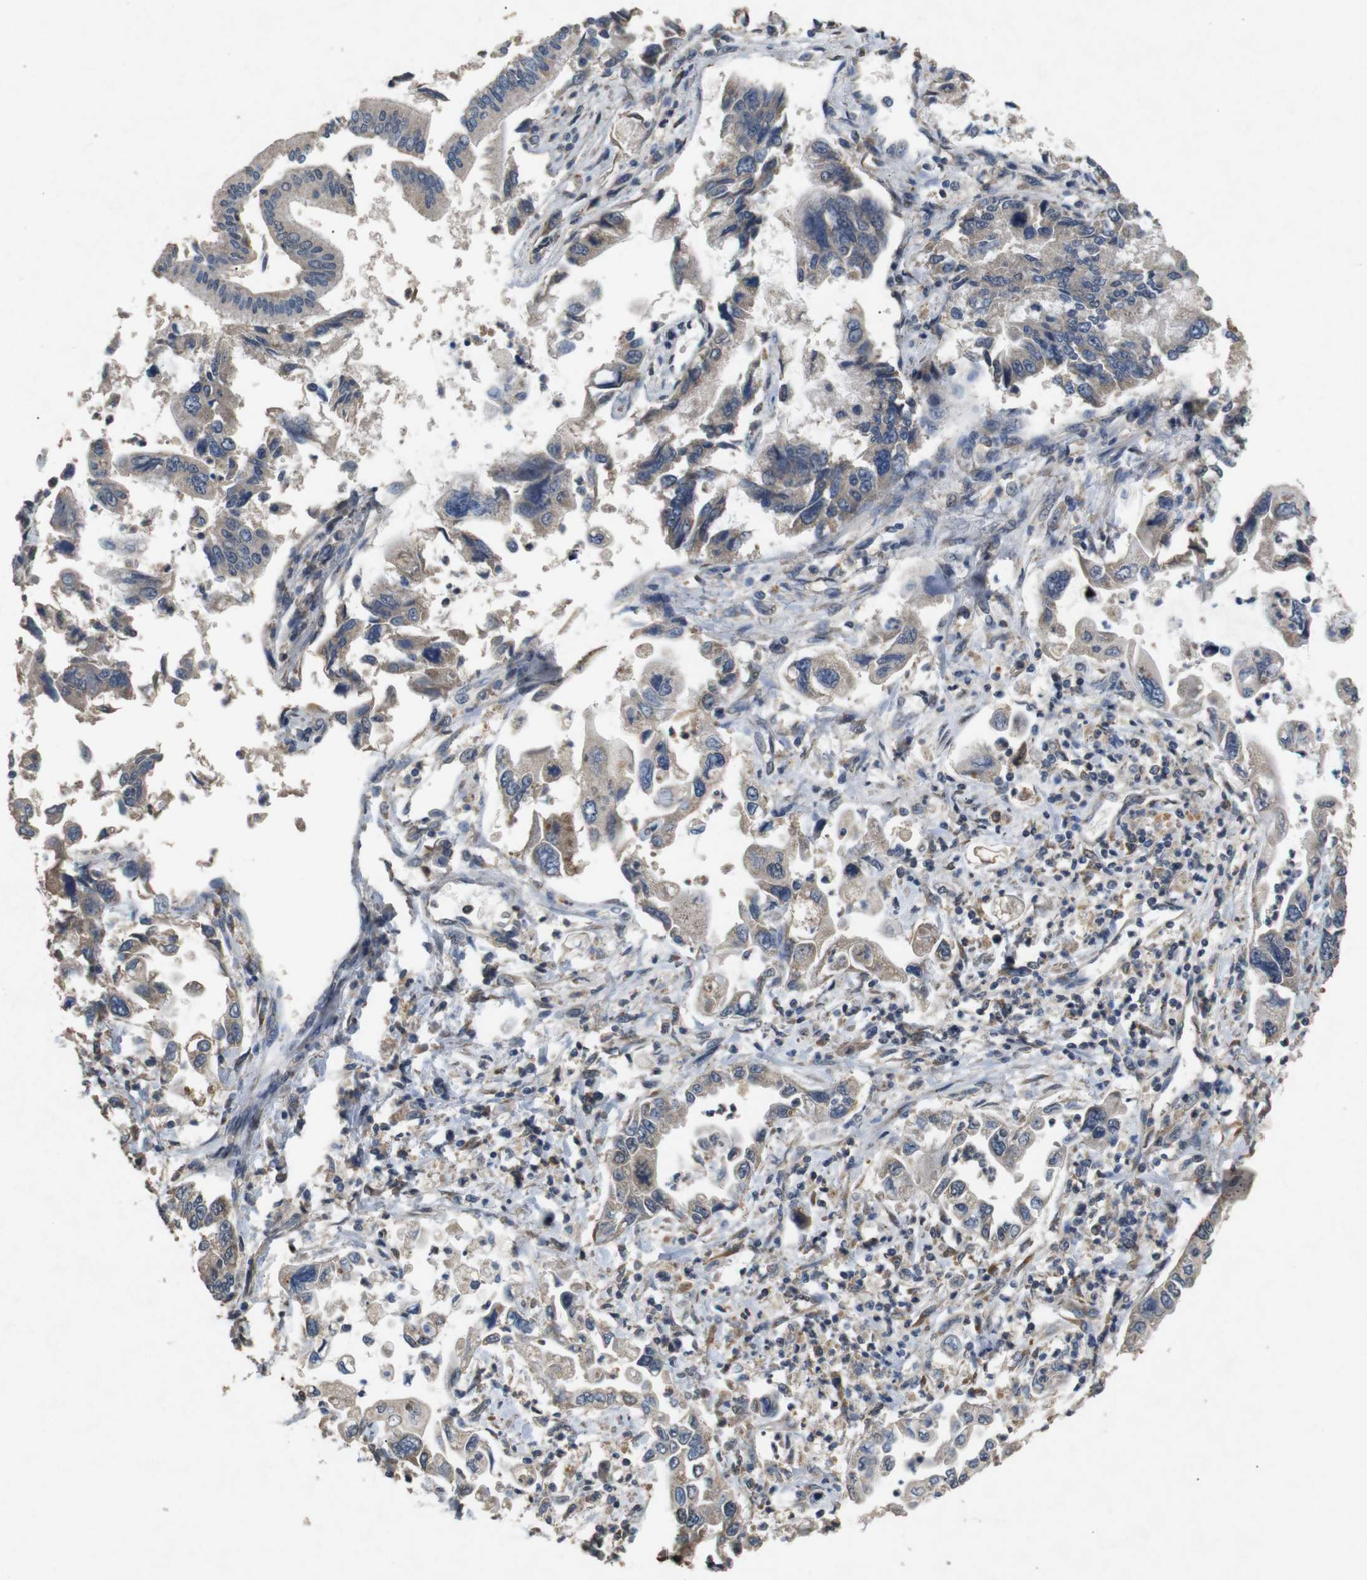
{"staining": {"intensity": "weak", "quantity": ">75%", "location": "cytoplasmic/membranous"}, "tissue": "pancreatic cancer", "cell_type": "Tumor cells", "image_type": "cancer", "snomed": [{"axis": "morphology", "description": "Adenocarcinoma, NOS"}, {"axis": "topography", "description": "Pancreas"}], "caption": "Immunohistochemistry of human pancreatic adenocarcinoma demonstrates low levels of weak cytoplasmic/membranous expression in approximately >75% of tumor cells.", "gene": "BNIP3", "patient": {"sex": "male", "age": 56}}